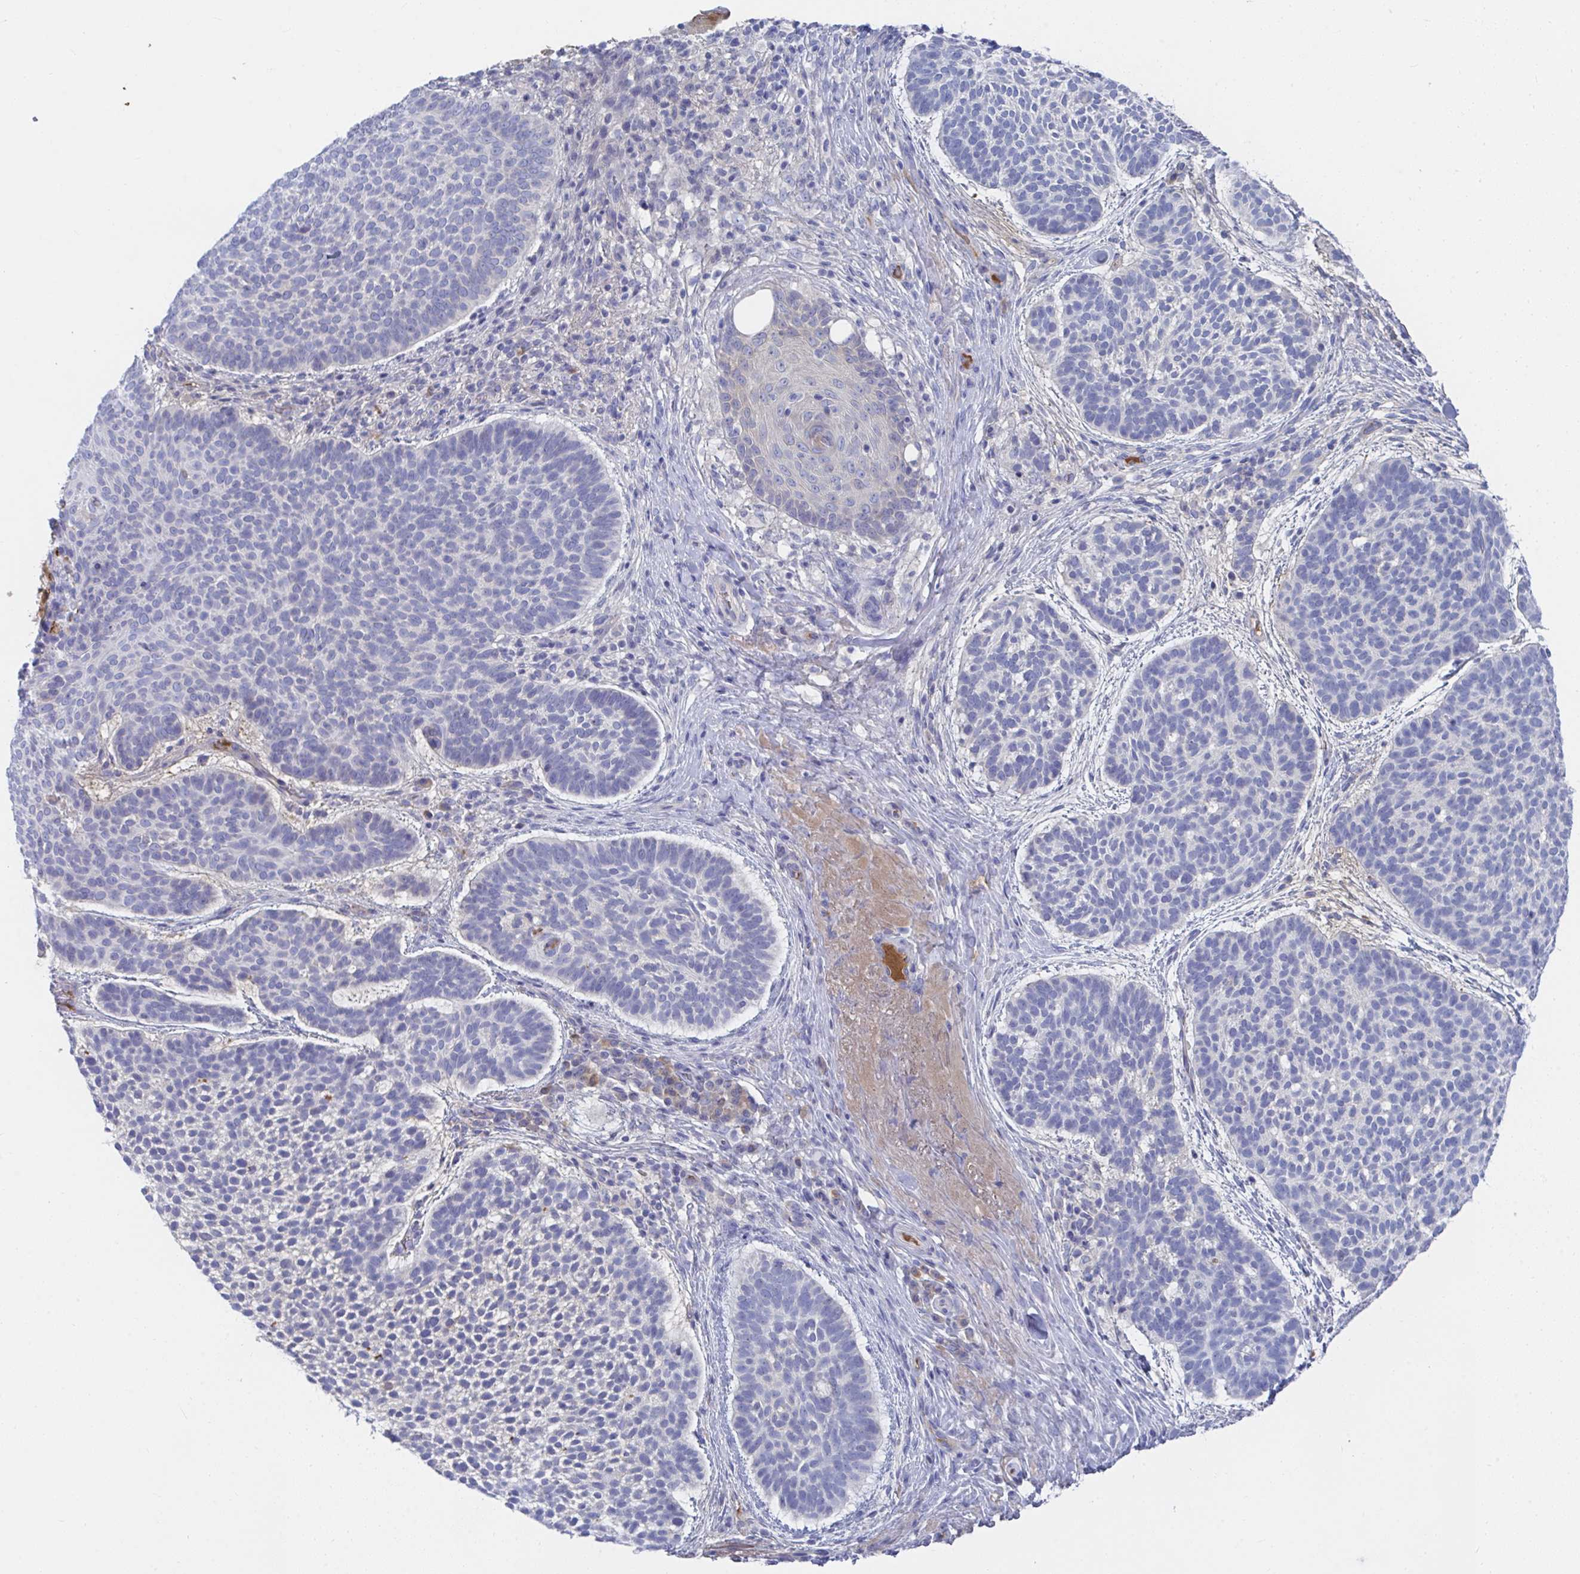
{"staining": {"intensity": "negative", "quantity": "none", "location": "none"}, "tissue": "skin cancer", "cell_type": "Tumor cells", "image_type": "cancer", "snomed": [{"axis": "morphology", "description": "Basal cell carcinoma"}, {"axis": "topography", "description": "Skin"}, {"axis": "topography", "description": "Skin of face"}], "caption": "The IHC histopathology image has no significant positivity in tumor cells of skin basal cell carcinoma tissue.", "gene": "TNFAIP6", "patient": {"sex": "male", "age": 73}}